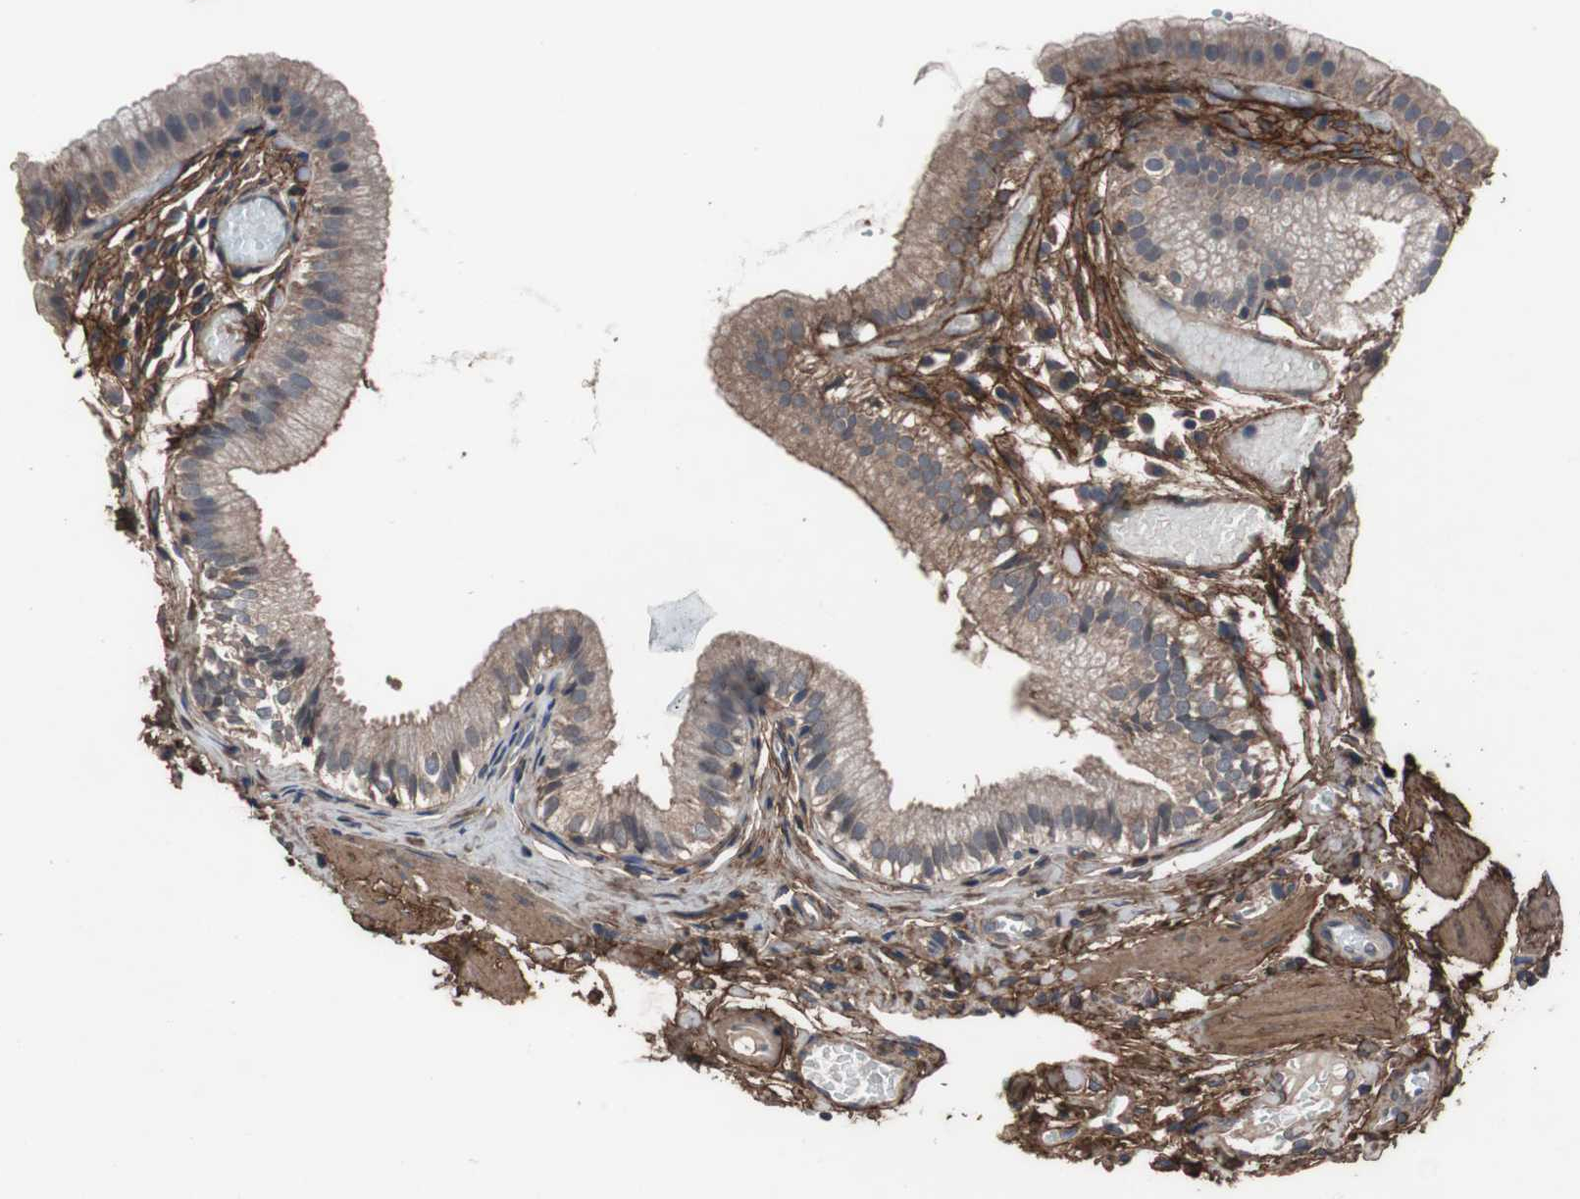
{"staining": {"intensity": "weak", "quantity": ">75%", "location": "cytoplasmic/membranous"}, "tissue": "gallbladder", "cell_type": "Glandular cells", "image_type": "normal", "snomed": [{"axis": "morphology", "description": "Normal tissue, NOS"}, {"axis": "topography", "description": "Gallbladder"}], "caption": "An IHC image of normal tissue is shown. Protein staining in brown highlights weak cytoplasmic/membranous positivity in gallbladder within glandular cells.", "gene": "COL6A2", "patient": {"sex": "female", "age": 26}}